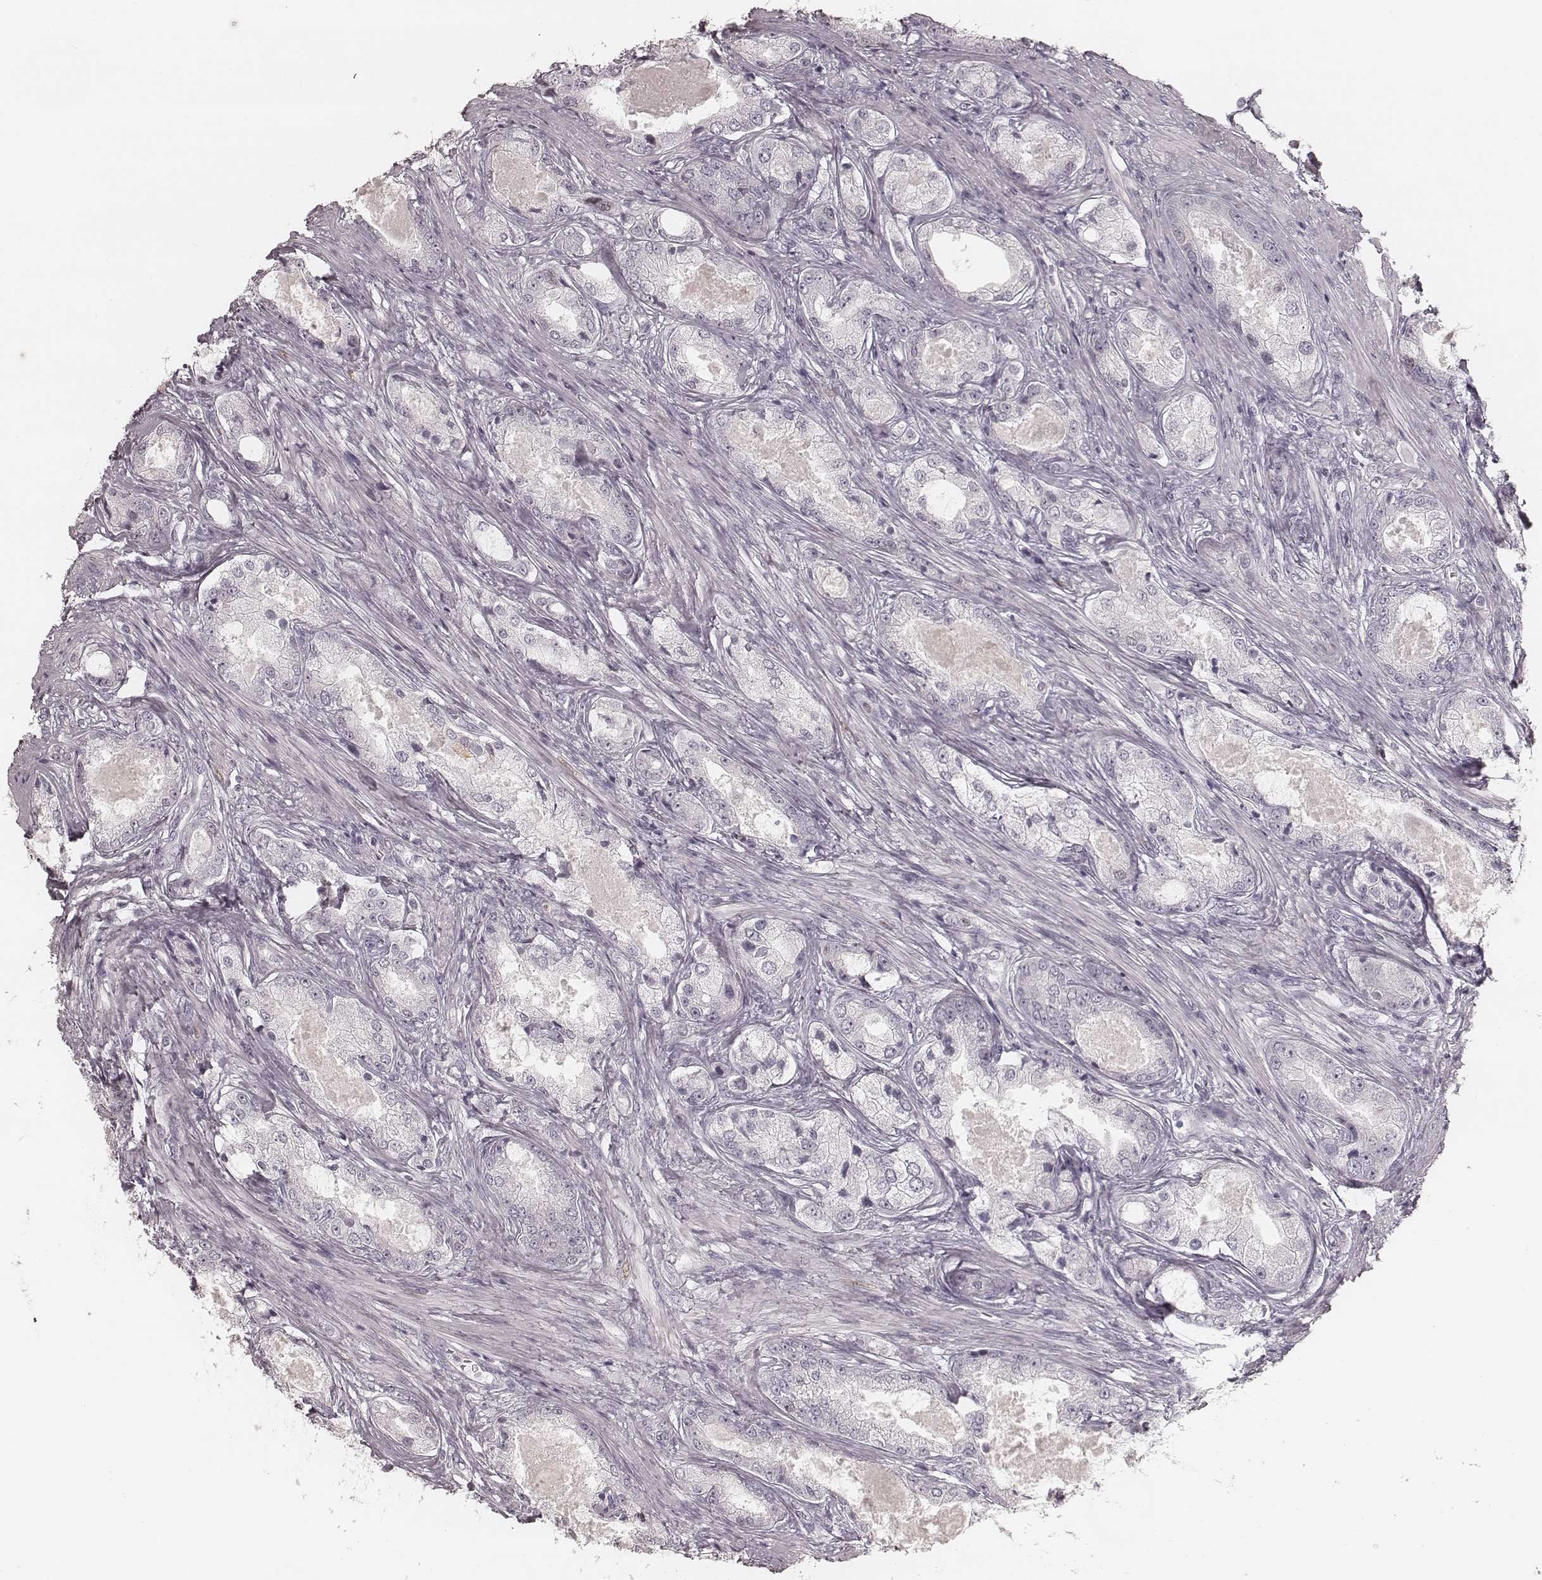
{"staining": {"intensity": "negative", "quantity": "none", "location": "none"}, "tissue": "prostate cancer", "cell_type": "Tumor cells", "image_type": "cancer", "snomed": [{"axis": "morphology", "description": "Adenocarcinoma, Low grade"}, {"axis": "topography", "description": "Prostate"}], "caption": "Human prostate cancer (low-grade adenocarcinoma) stained for a protein using IHC exhibits no expression in tumor cells.", "gene": "TEX37", "patient": {"sex": "male", "age": 68}}